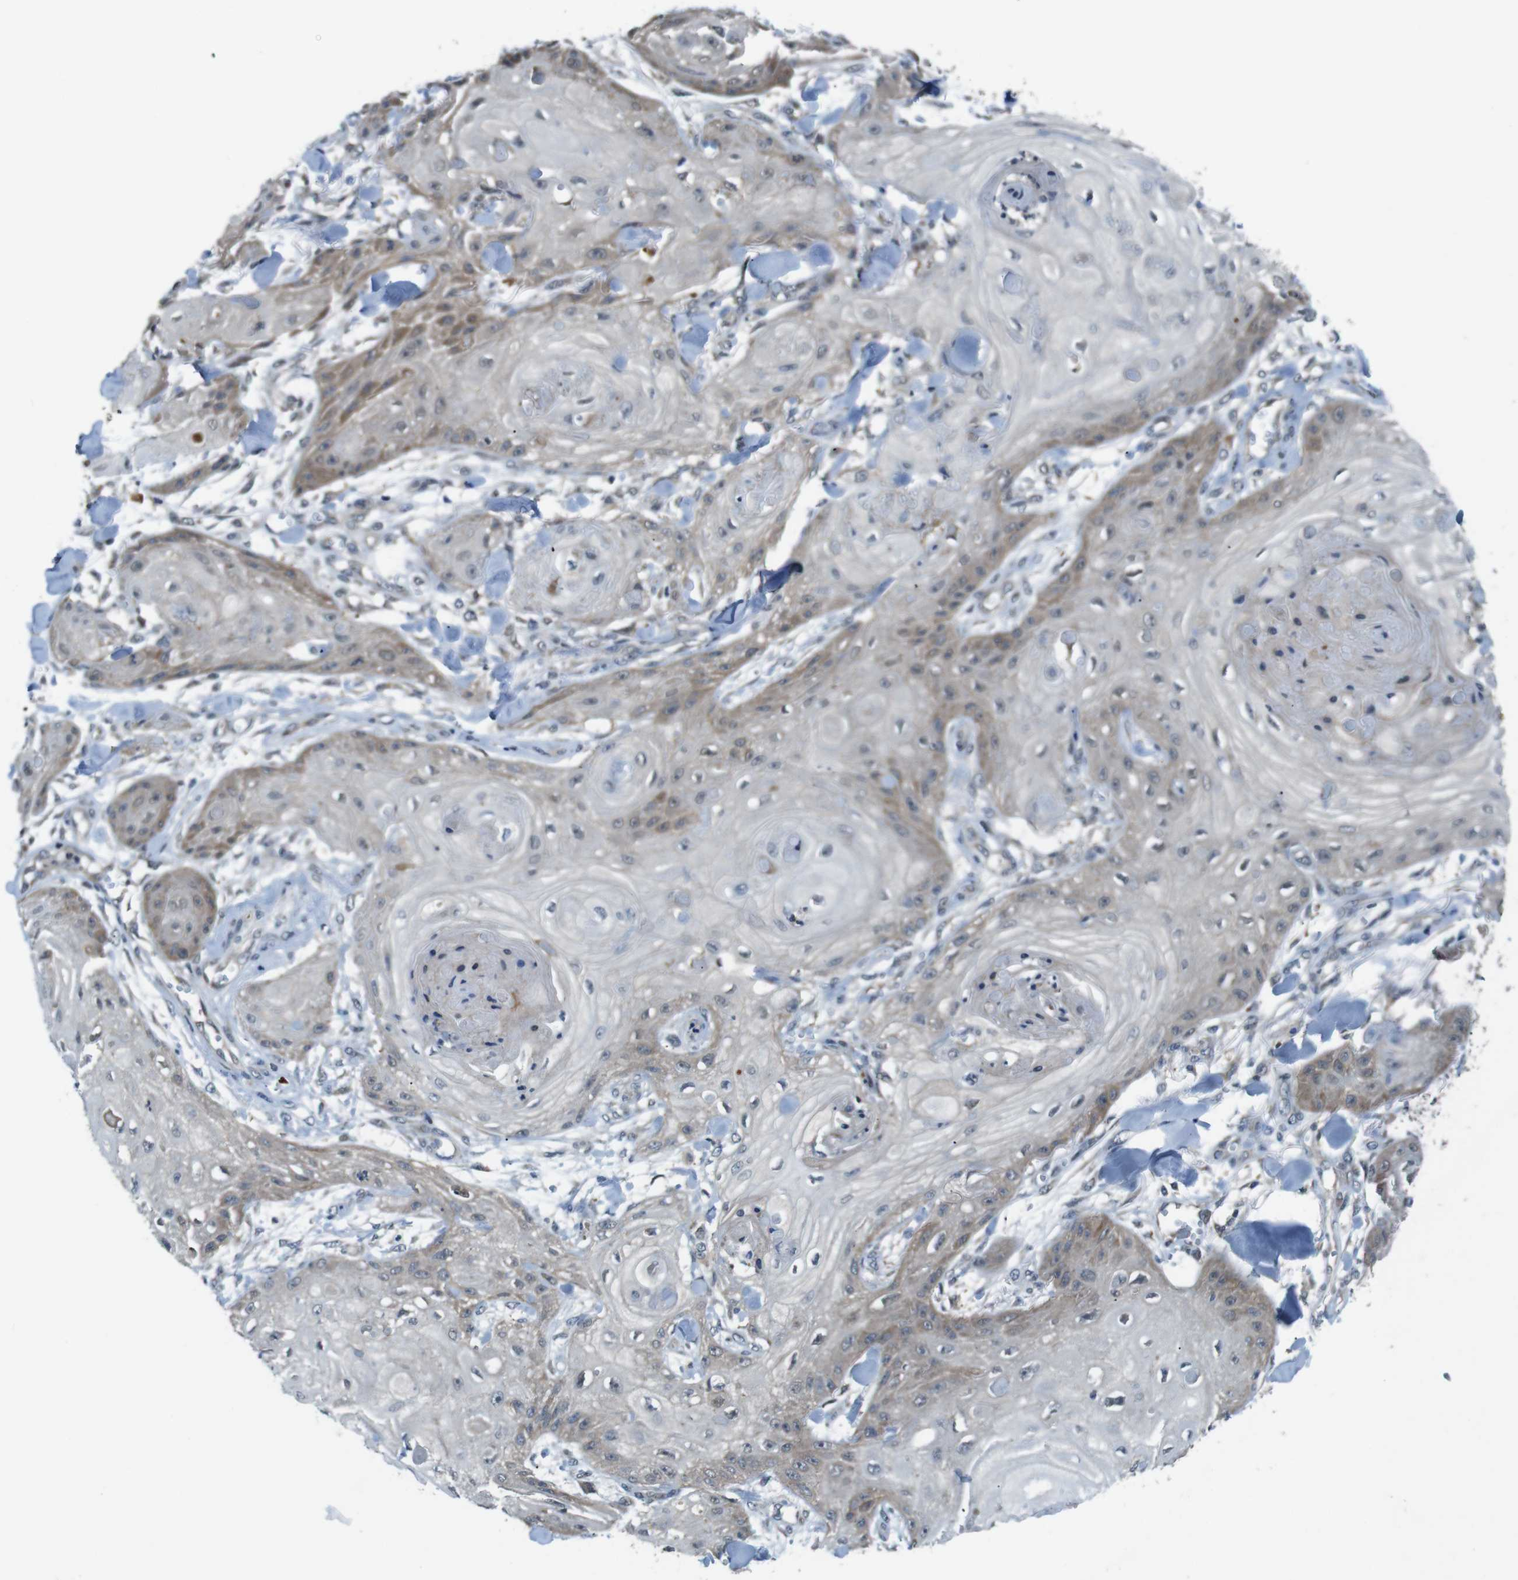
{"staining": {"intensity": "weak", "quantity": "25%-75%", "location": "cytoplasmic/membranous"}, "tissue": "skin cancer", "cell_type": "Tumor cells", "image_type": "cancer", "snomed": [{"axis": "morphology", "description": "Squamous cell carcinoma, NOS"}, {"axis": "topography", "description": "Skin"}], "caption": "A low amount of weak cytoplasmic/membranous staining is seen in approximately 25%-75% of tumor cells in squamous cell carcinoma (skin) tissue. (Stains: DAB (3,3'-diaminobenzidine) in brown, nuclei in blue, Microscopy: brightfield microscopy at high magnification).", "gene": "LRP5", "patient": {"sex": "male", "age": 74}}